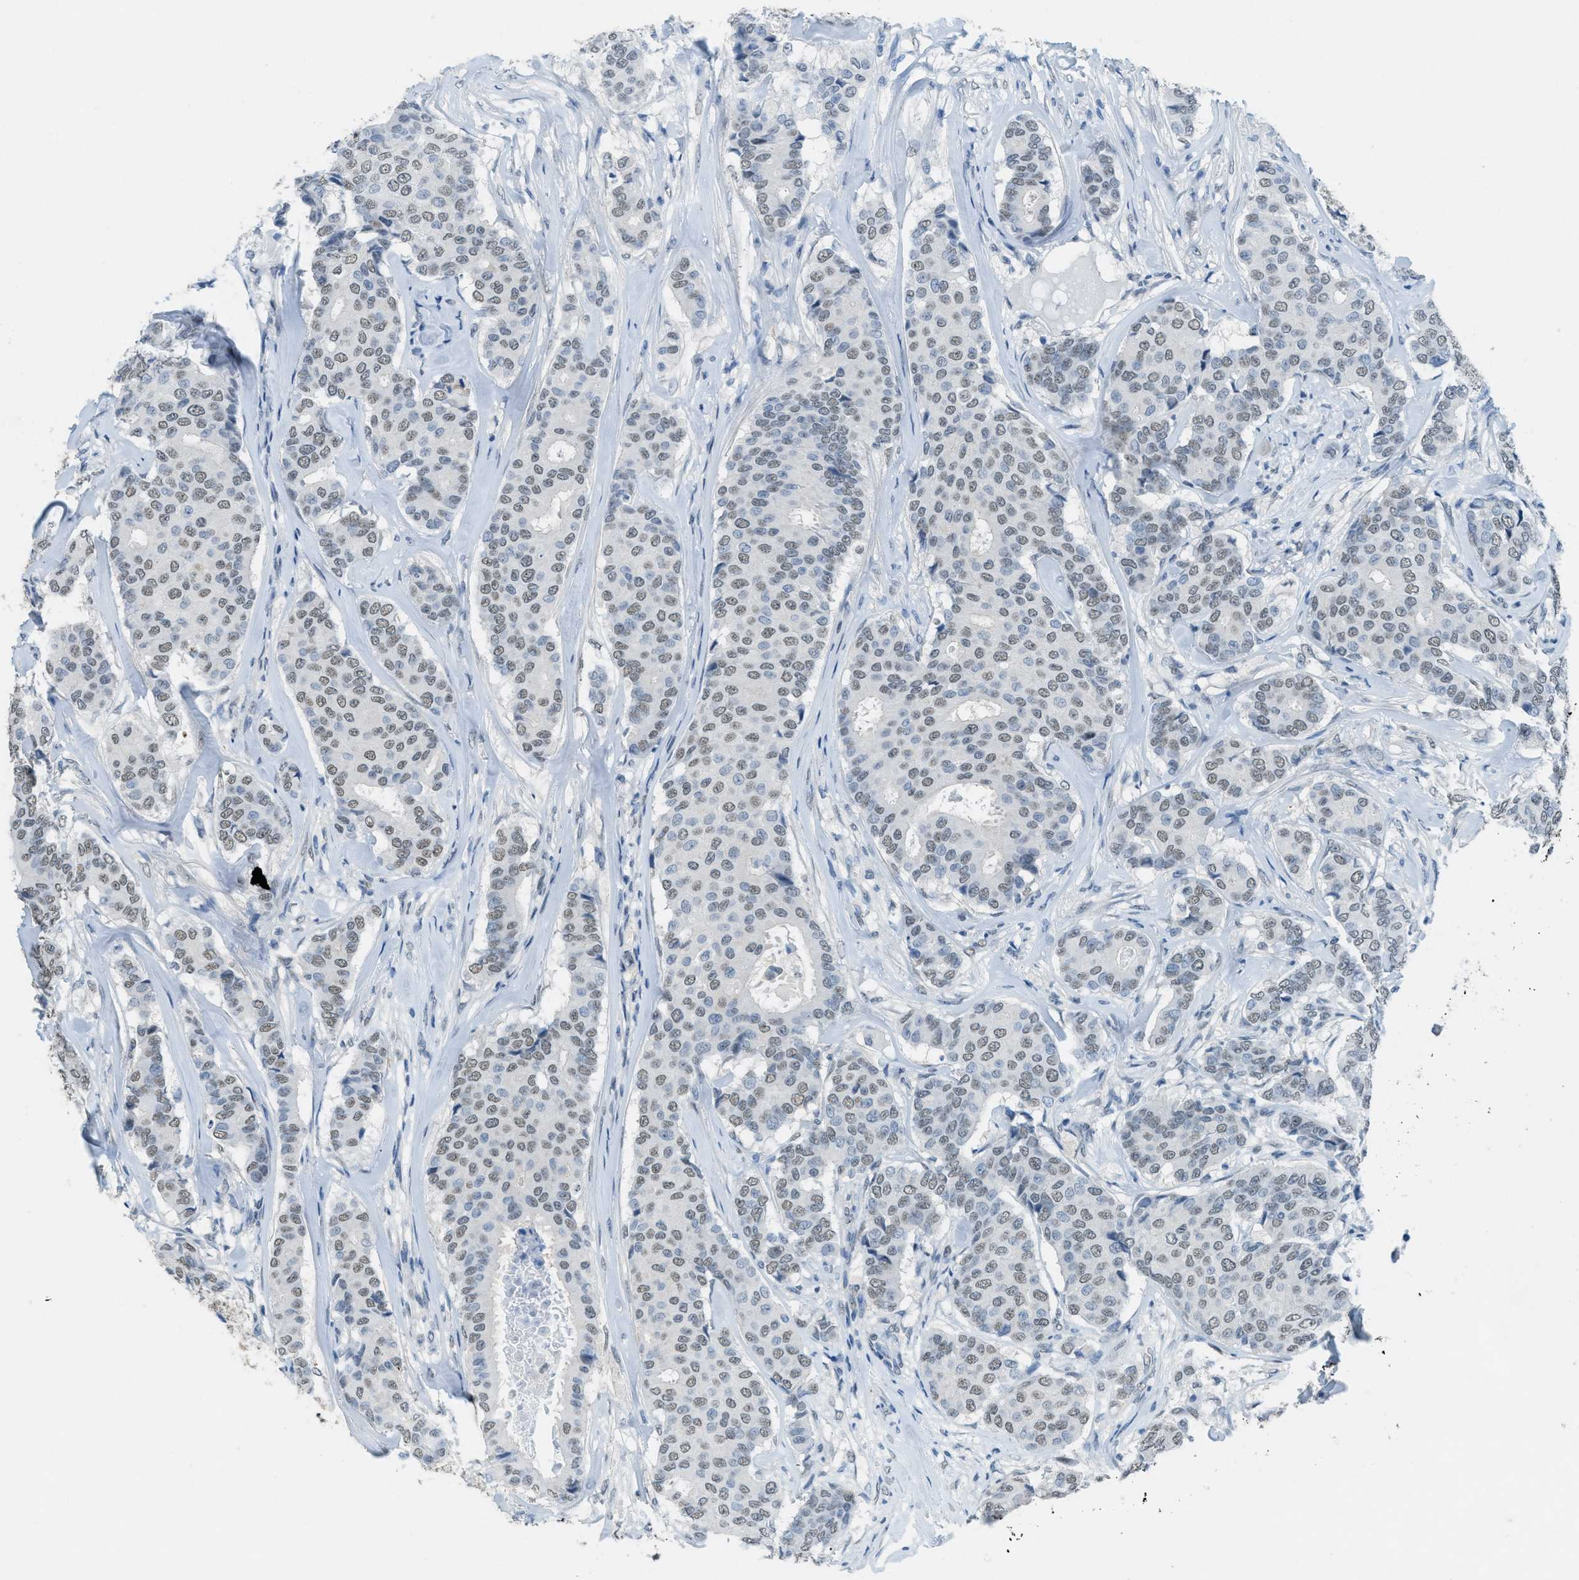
{"staining": {"intensity": "weak", "quantity": ">75%", "location": "nuclear"}, "tissue": "breast cancer", "cell_type": "Tumor cells", "image_type": "cancer", "snomed": [{"axis": "morphology", "description": "Duct carcinoma"}, {"axis": "topography", "description": "Breast"}], "caption": "Breast cancer (intraductal carcinoma) stained with DAB (3,3'-diaminobenzidine) IHC demonstrates low levels of weak nuclear positivity in about >75% of tumor cells. Using DAB (brown) and hematoxylin (blue) stains, captured at high magnification using brightfield microscopy.", "gene": "TTC13", "patient": {"sex": "female", "age": 75}}